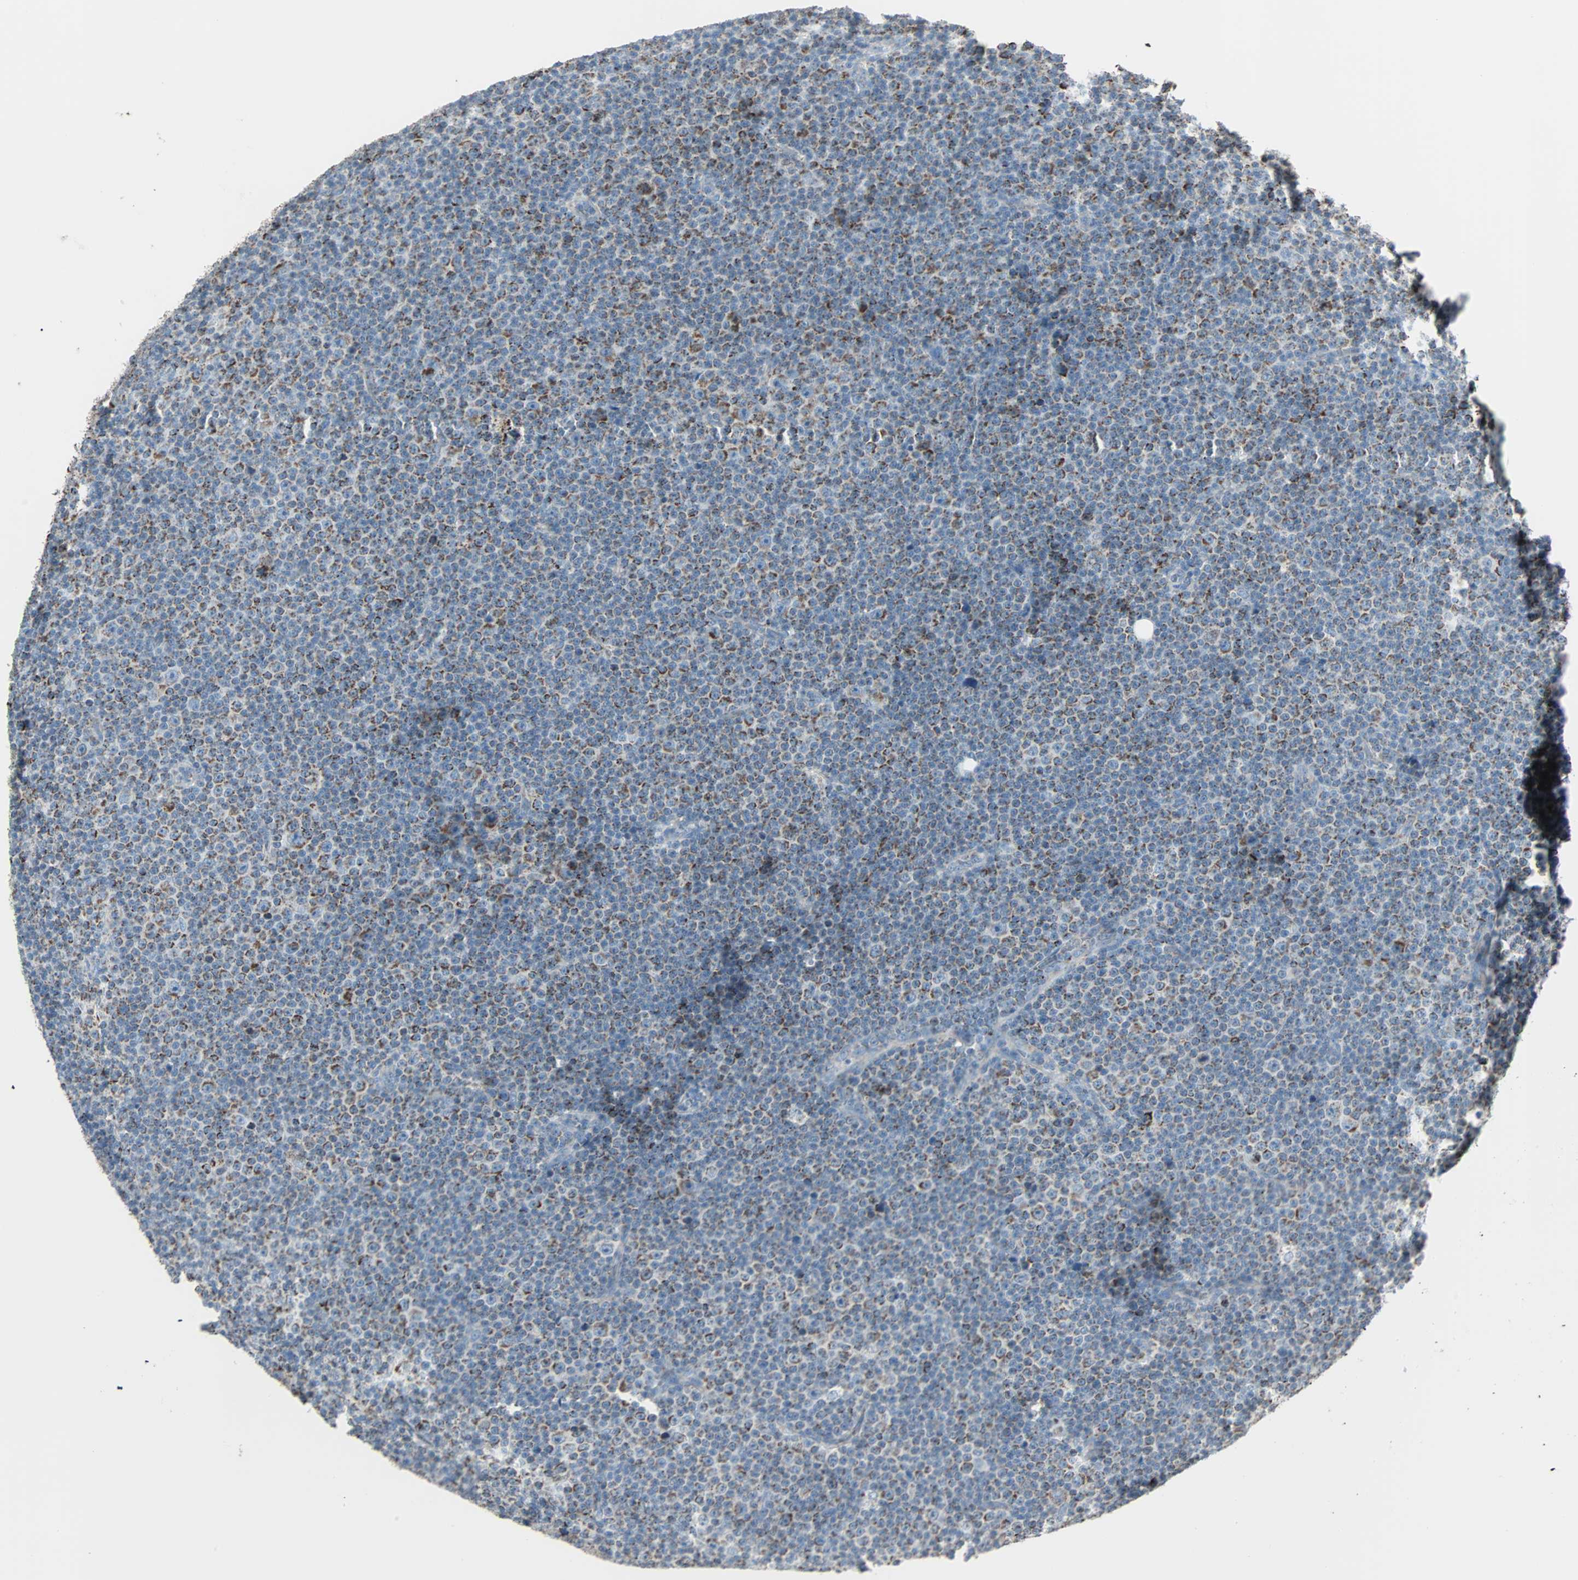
{"staining": {"intensity": "moderate", "quantity": "25%-75%", "location": "cytoplasmic/membranous"}, "tissue": "lymphoma", "cell_type": "Tumor cells", "image_type": "cancer", "snomed": [{"axis": "morphology", "description": "Malignant lymphoma, non-Hodgkin's type, Low grade"}, {"axis": "topography", "description": "Lymph node"}], "caption": "About 25%-75% of tumor cells in human low-grade malignant lymphoma, non-Hodgkin's type demonstrate moderate cytoplasmic/membranous protein positivity as visualized by brown immunohistochemical staining.", "gene": "IDH2", "patient": {"sex": "female", "age": 67}}